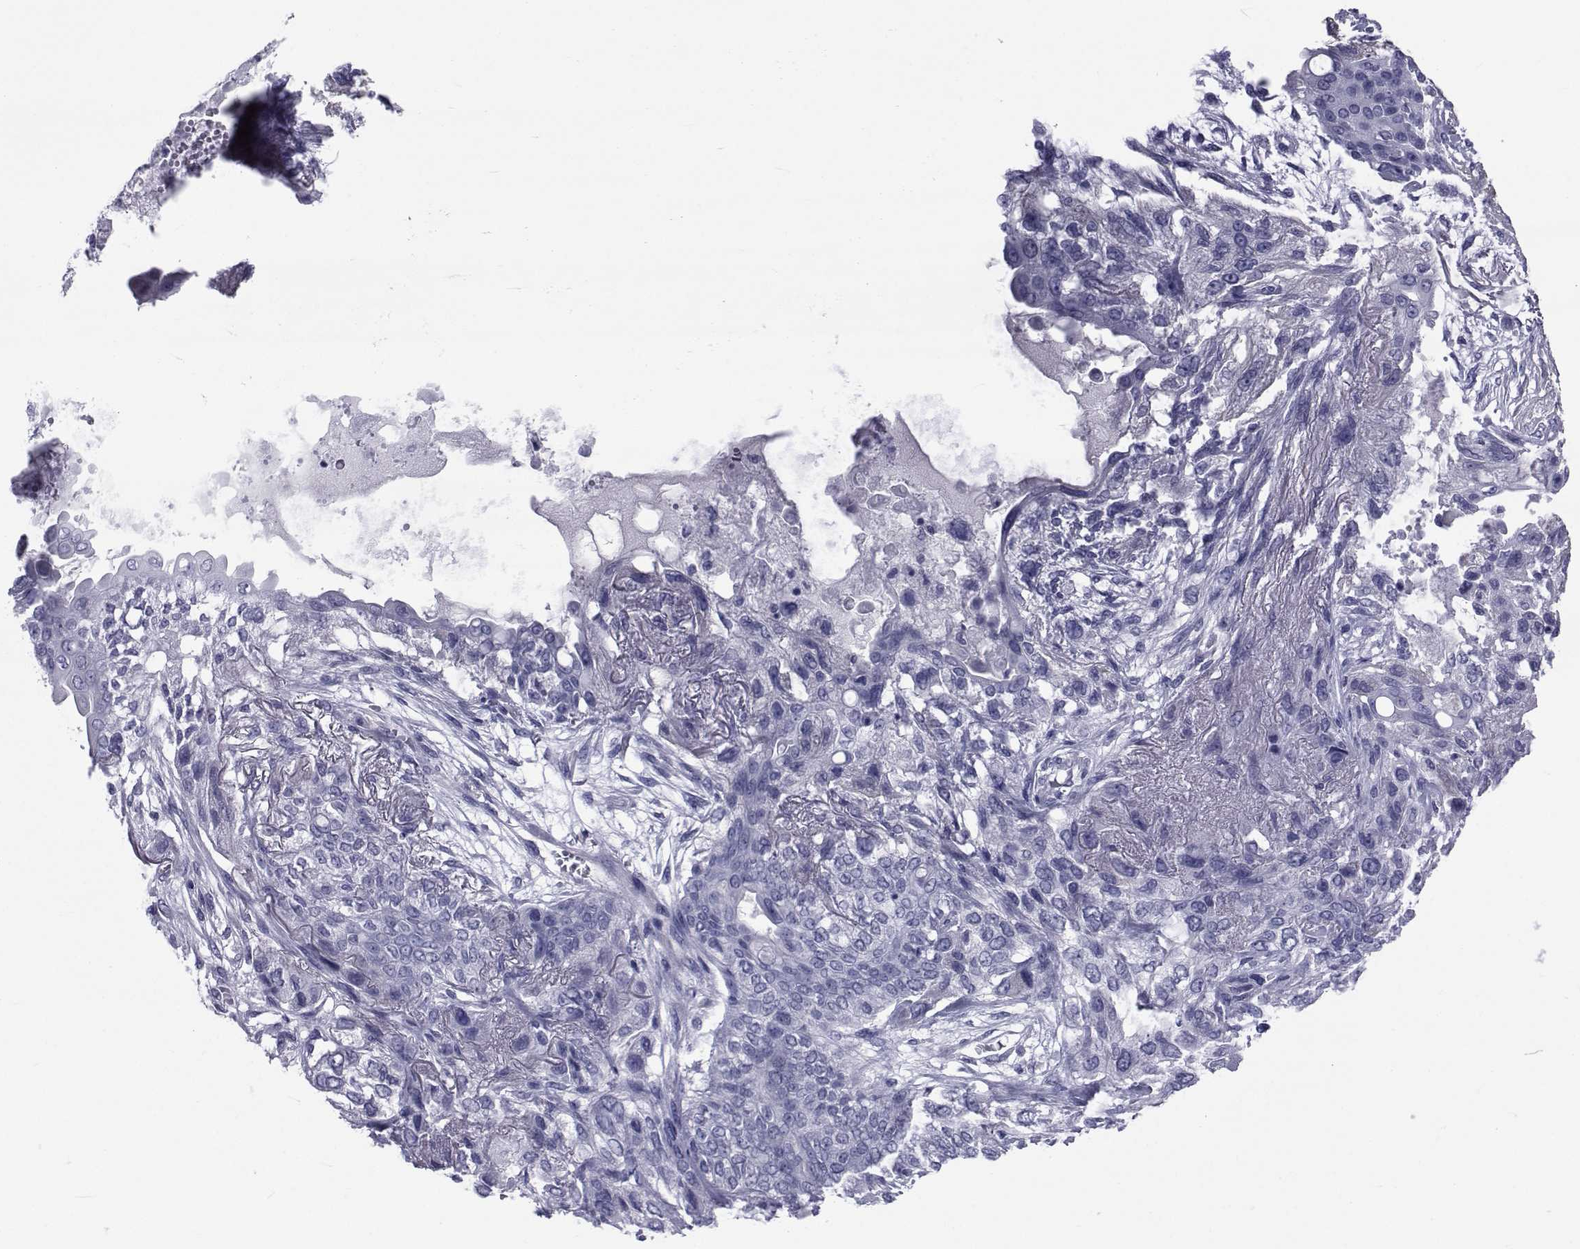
{"staining": {"intensity": "negative", "quantity": "none", "location": "none"}, "tissue": "lung cancer", "cell_type": "Tumor cells", "image_type": "cancer", "snomed": [{"axis": "morphology", "description": "Squamous cell carcinoma, NOS"}, {"axis": "topography", "description": "Lung"}], "caption": "Tumor cells show no significant expression in lung cancer (squamous cell carcinoma).", "gene": "GKAP1", "patient": {"sex": "female", "age": 70}}